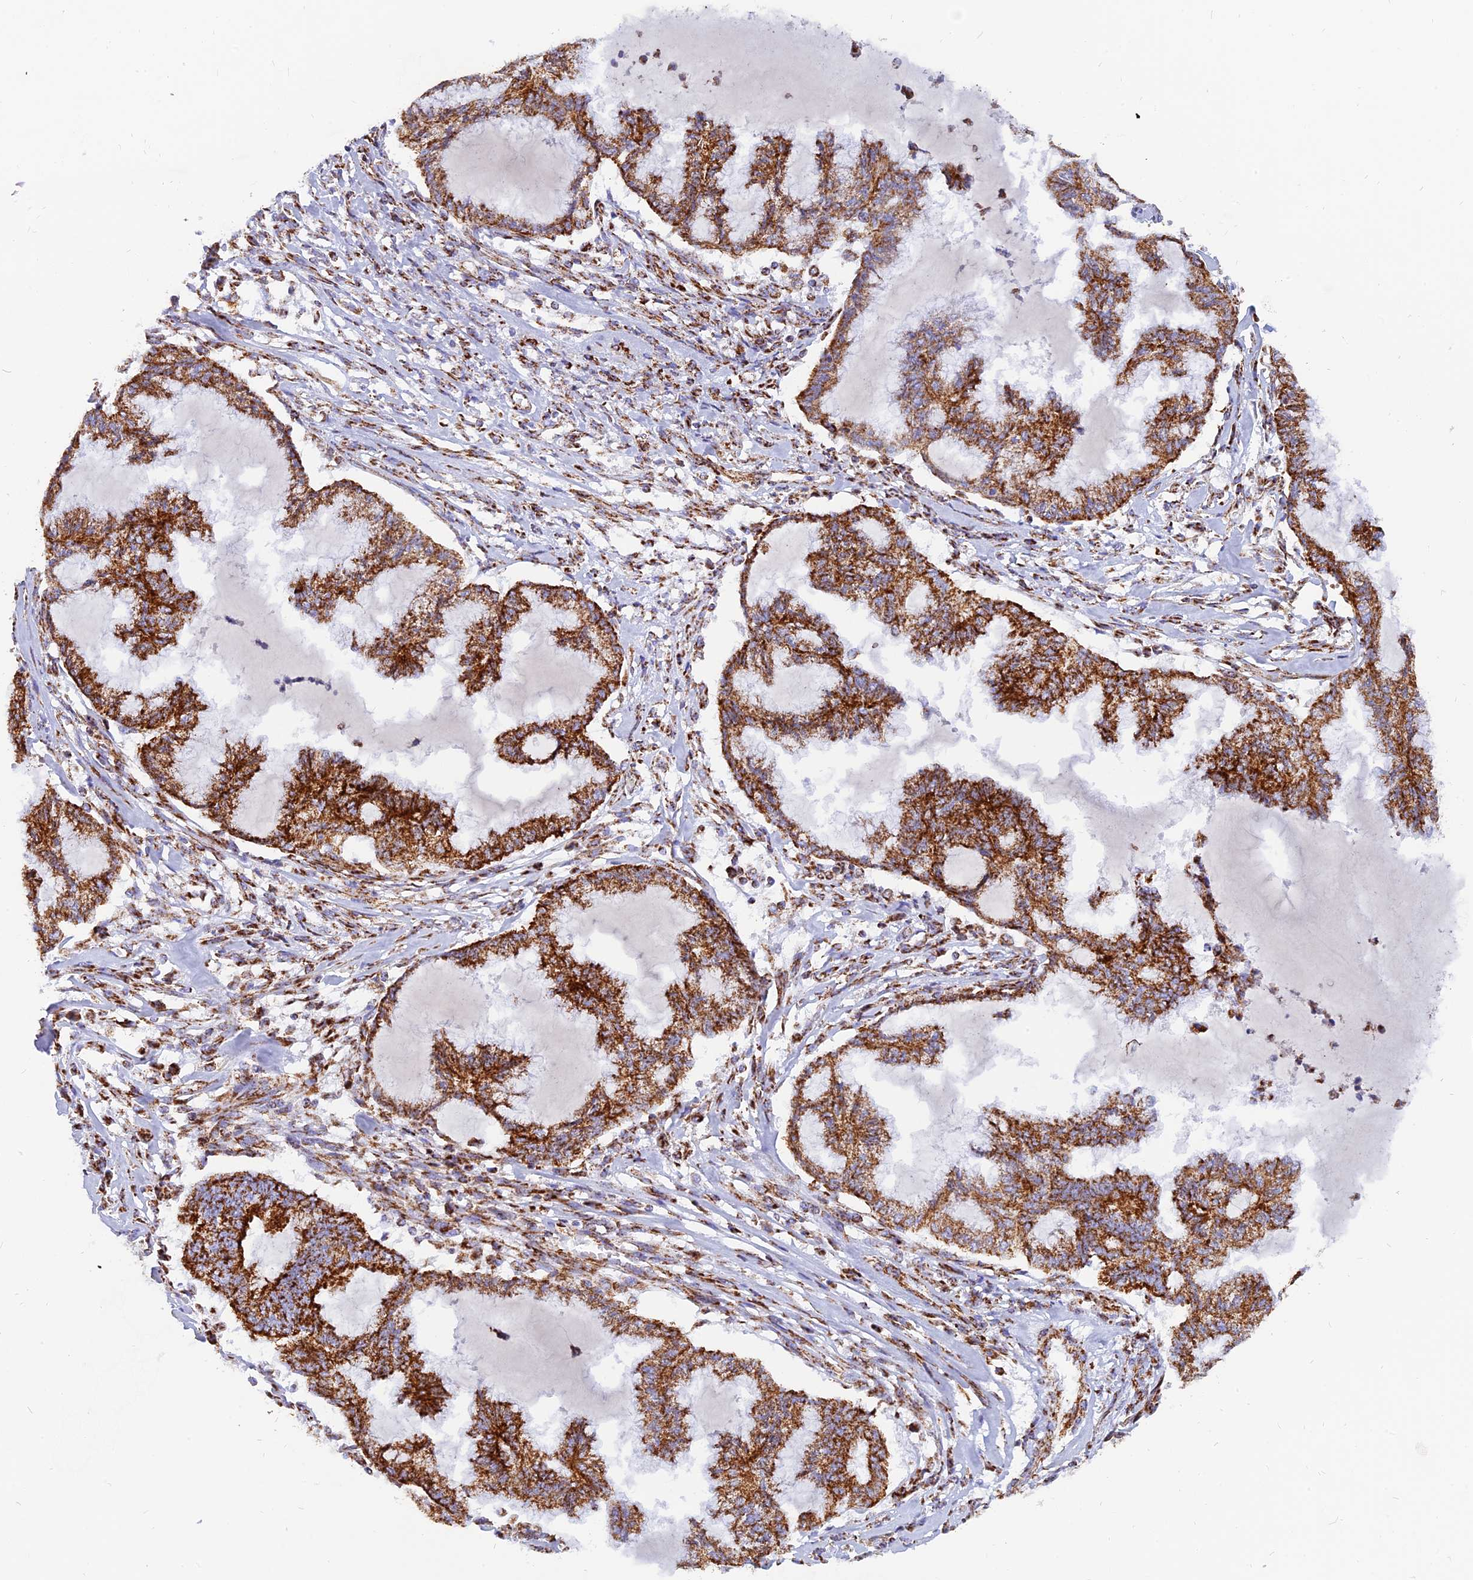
{"staining": {"intensity": "strong", "quantity": ">75%", "location": "cytoplasmic/membranous"}, "tissue": "endometrial cancer", "cell_type": "Tumor cells", "image_type": "cancer", "snomed": [{"axis": "morphology", "description": "Adenocarcinoma, NOS"}, {"axis": "topography", "description": "Endometrium"}], "caption": "DAB immunohistochemical staining of human endometrial adenocarcinoma shows strong cytoplasmic/membranous protein staining in approximately >75% of tumor cells. Using DAB (brown) and hematoxylin (blue) stains, captured at high magnification using brightfield microscopy.", "gene": "NDUFB6", "patient": {"sex": "female", "age": 86}}